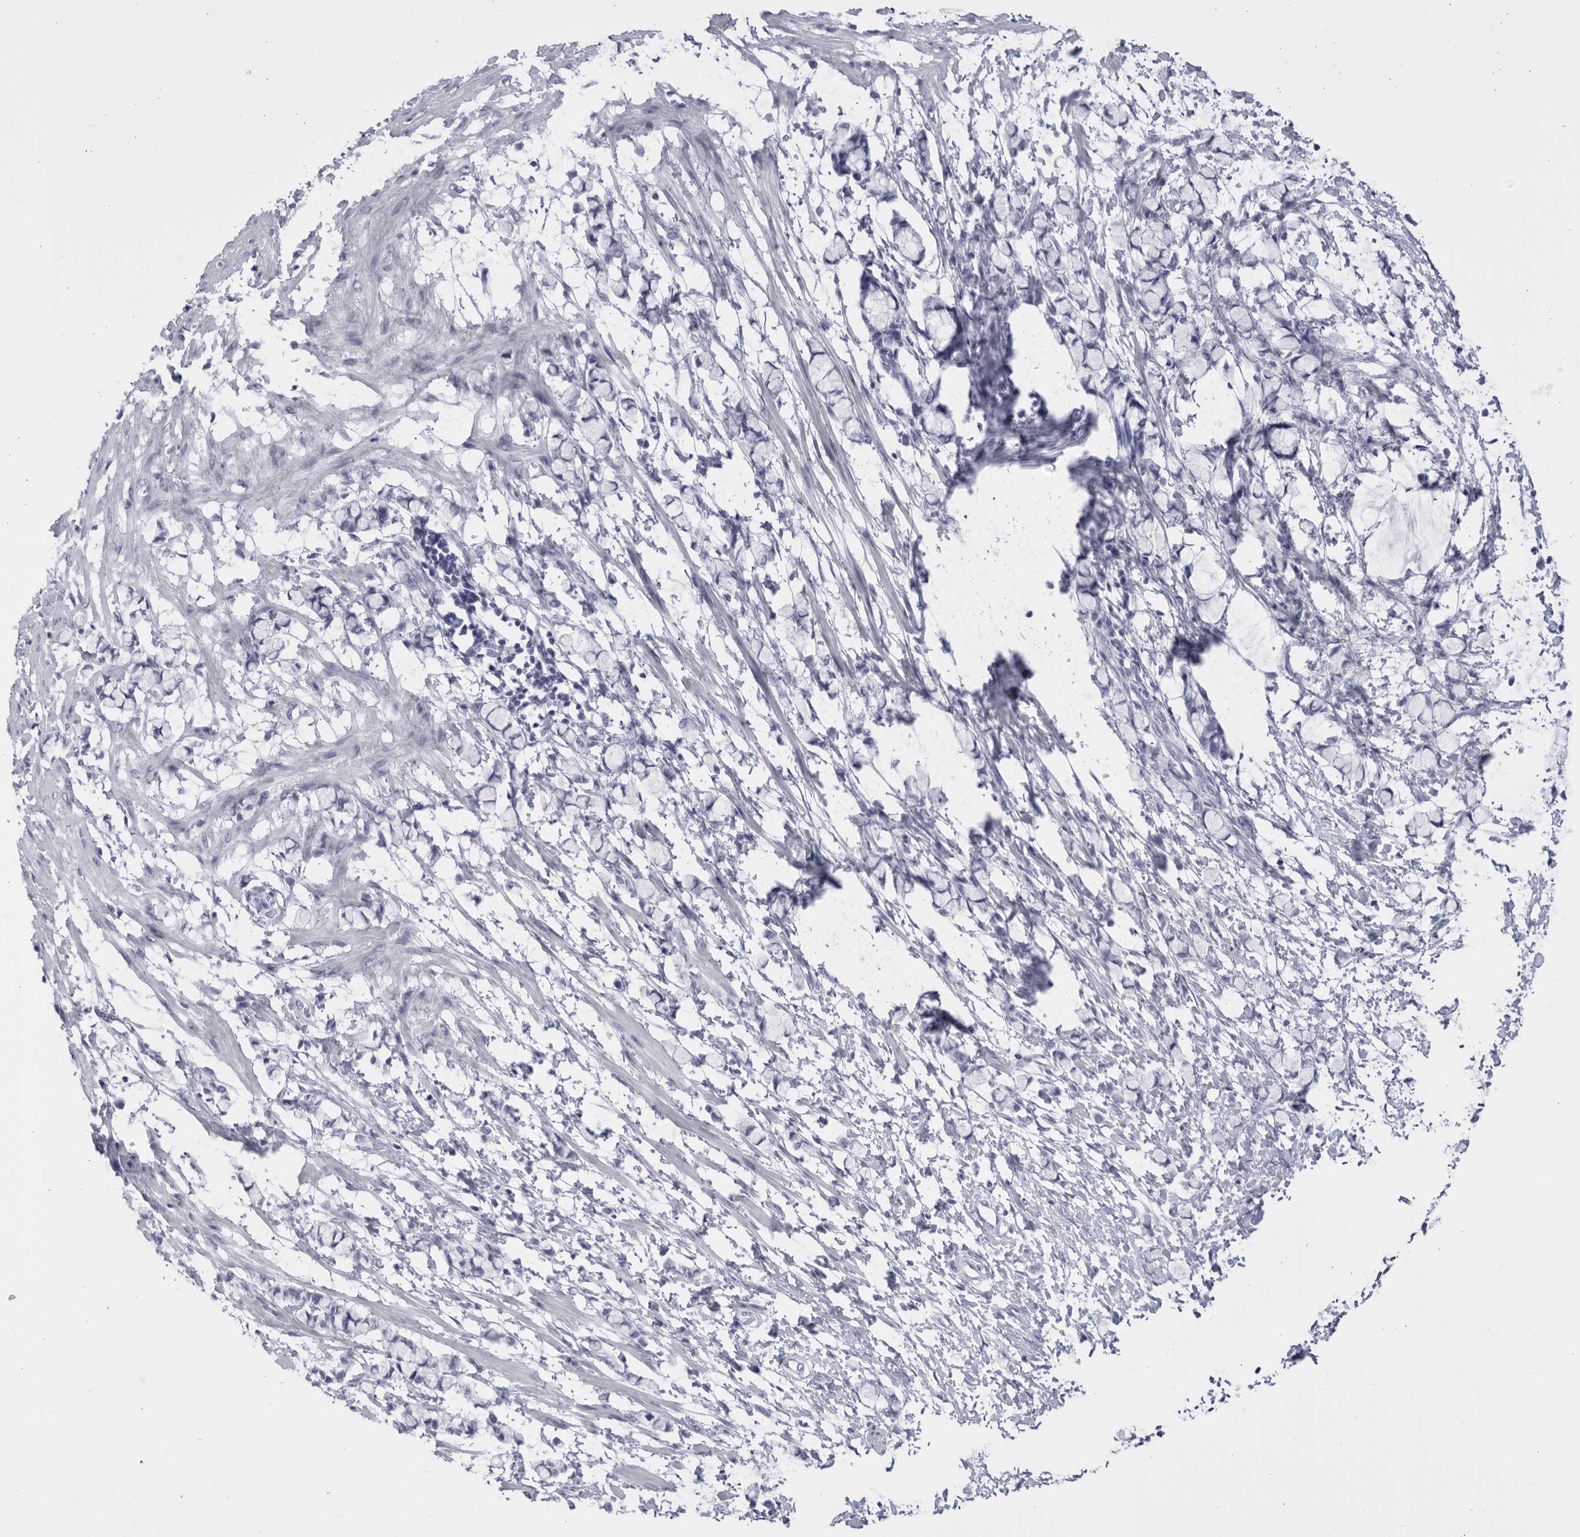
{"staining": {"intensity": "negative", "quantity": "none", "location": "none"}, "tissue": "smooth muscle", "cell_type": "Smooth muscle cells", "image_type": "normal", "snomed": [{"axis": "morphology", "description": "Normal tissue, NOS"}, {"axis": "morphology", "description": "Adenocarcinoma, NOS"}, {"axis": "topography", "description": "Smooth muscle"}, {"axis": "topography", "description": "Colon"}], "caption": "This is a micrograph of immunohistochemistry staining of benign smooth muscle, which shows no staining in smooth muscle cells.", "gene": "CCDC181", "patient": {"sex": "male", "age": 14}}